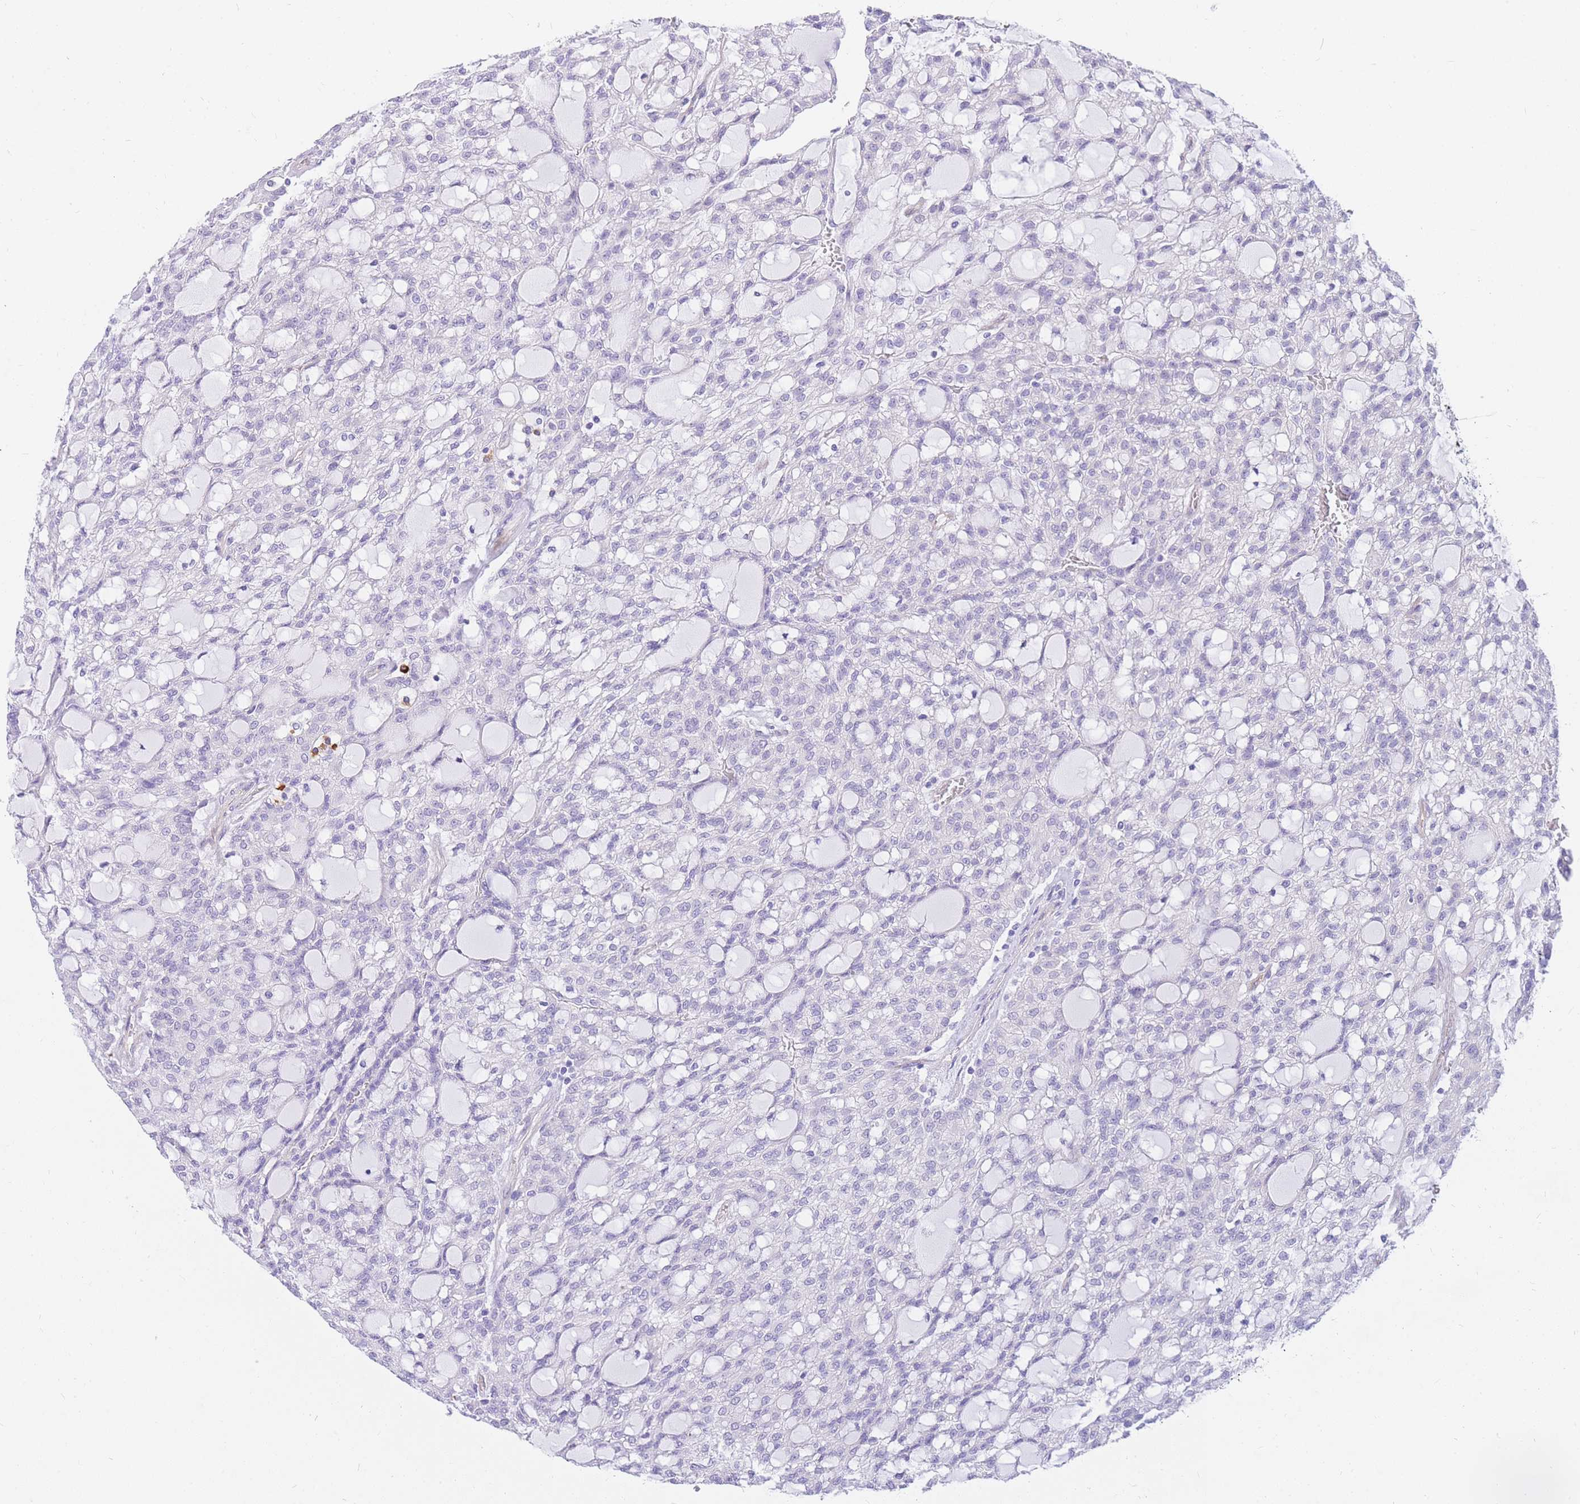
{"staining": {"intensity": "negative", "quantity": "none", "location": "none"}, "tissue": "renal cancer", "cell_type": "Tumor cells", "image_type": "cancer", "snomed": [{"axis": "morphology", "description": "Adenocarcinoma, NOS"}, {"axis": "topography", "description": "Kidney"}], "caption": "Histopathology image shows no significant protein positivity in tumor cells of adenocarcinoma (renal).", "gene": "SRSF12", "patient": {"sex": "male", "age": 63}}